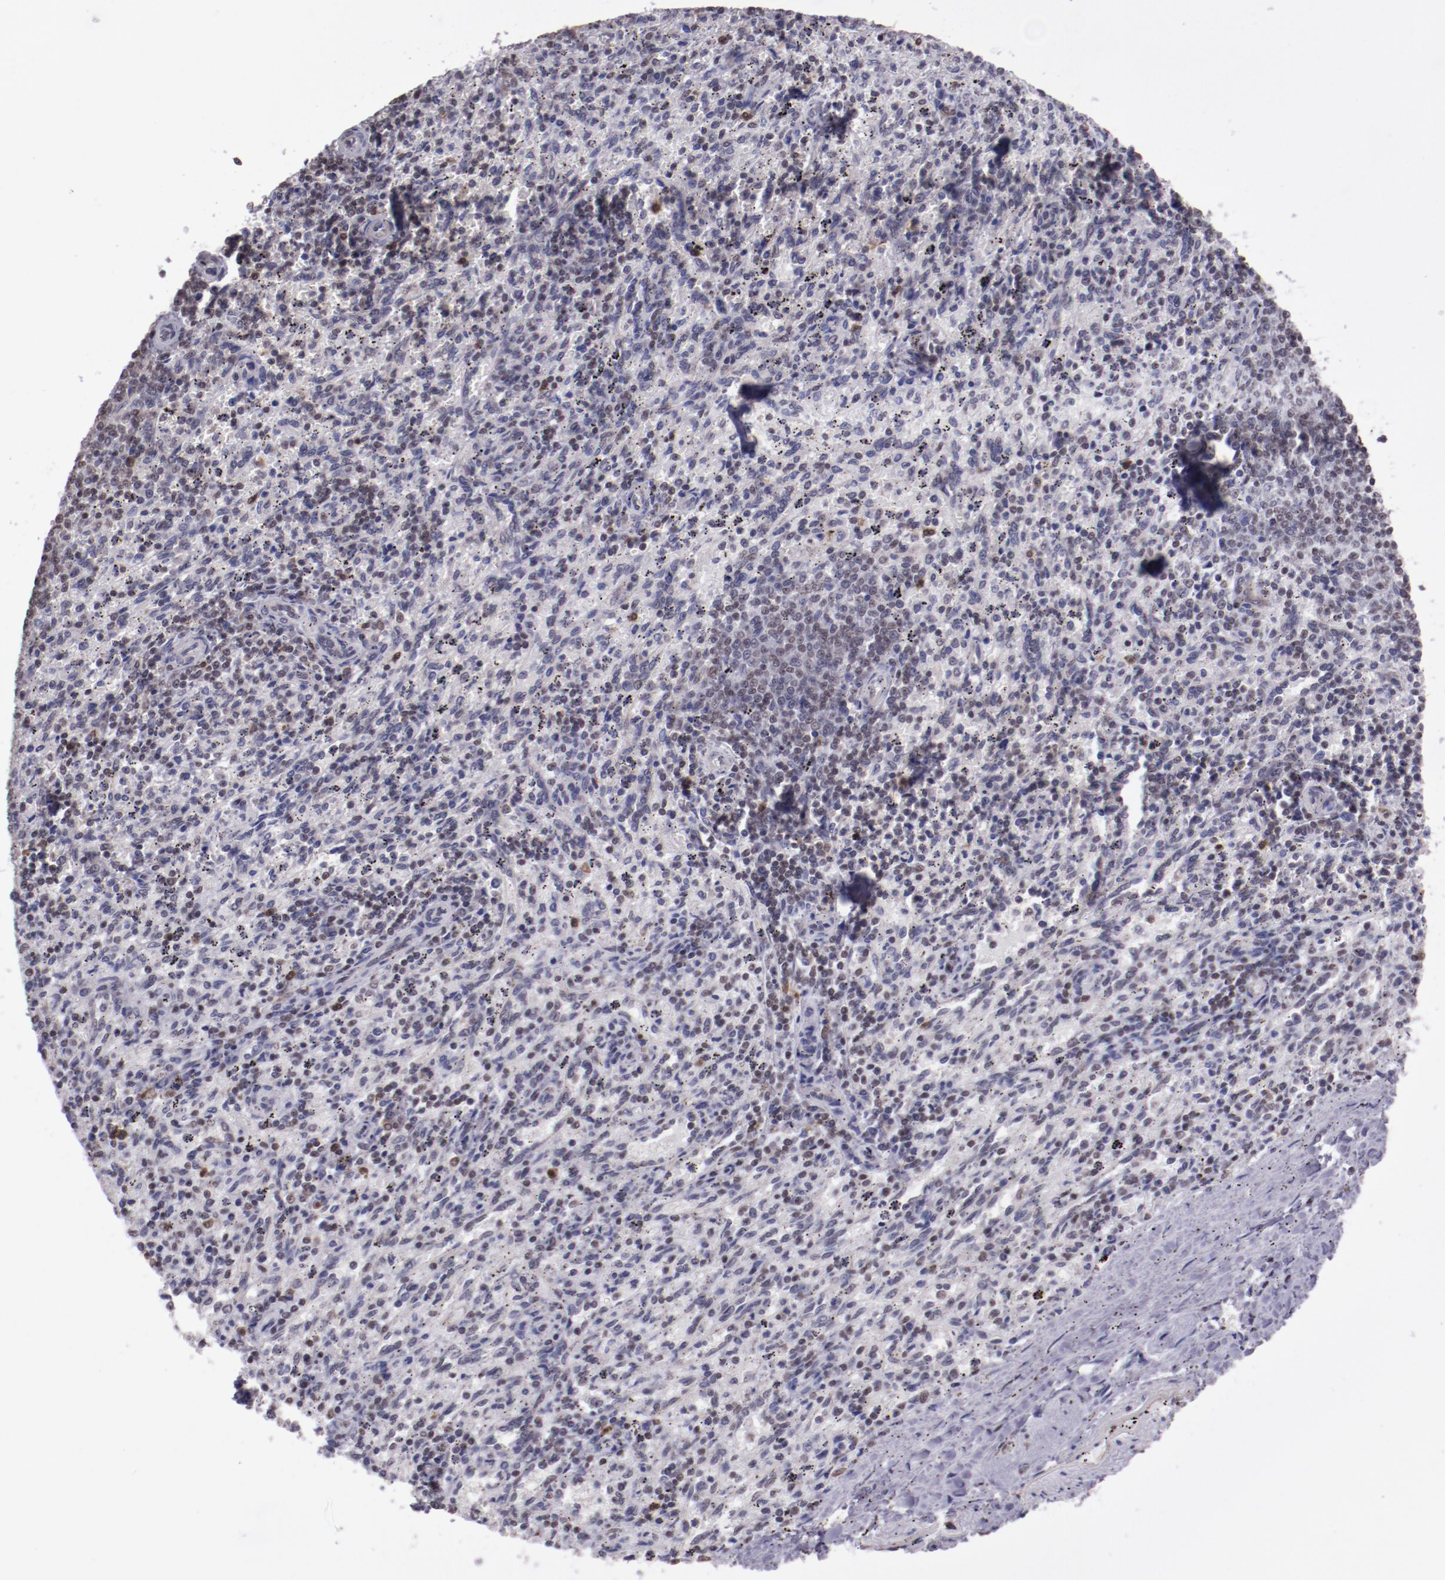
{"staining": {"intensity": "negative", "quantity": "none", "location": "none"}, "tissue": "spleen", "cell_type": "Cells in red pulp", "image_type": "normal", "snomed": [{"axis": "morphology", "description": "Normal tissue, NOS"}, {"axis": "topography", "description": "Spleen"}], "caption": "Immunohistochemical staining of unremarkable spleen demonstrates no significant expression in cells in red pulp. The staining was performed using DAB (3,3'-diaminobenzidine) to visualize the protein expression in brown, while the nuclei were stained in blue with hematoxylin (Magnification: 20x).", "gene": "ELF1", "patient": {"sex": "female", "age": 10}}